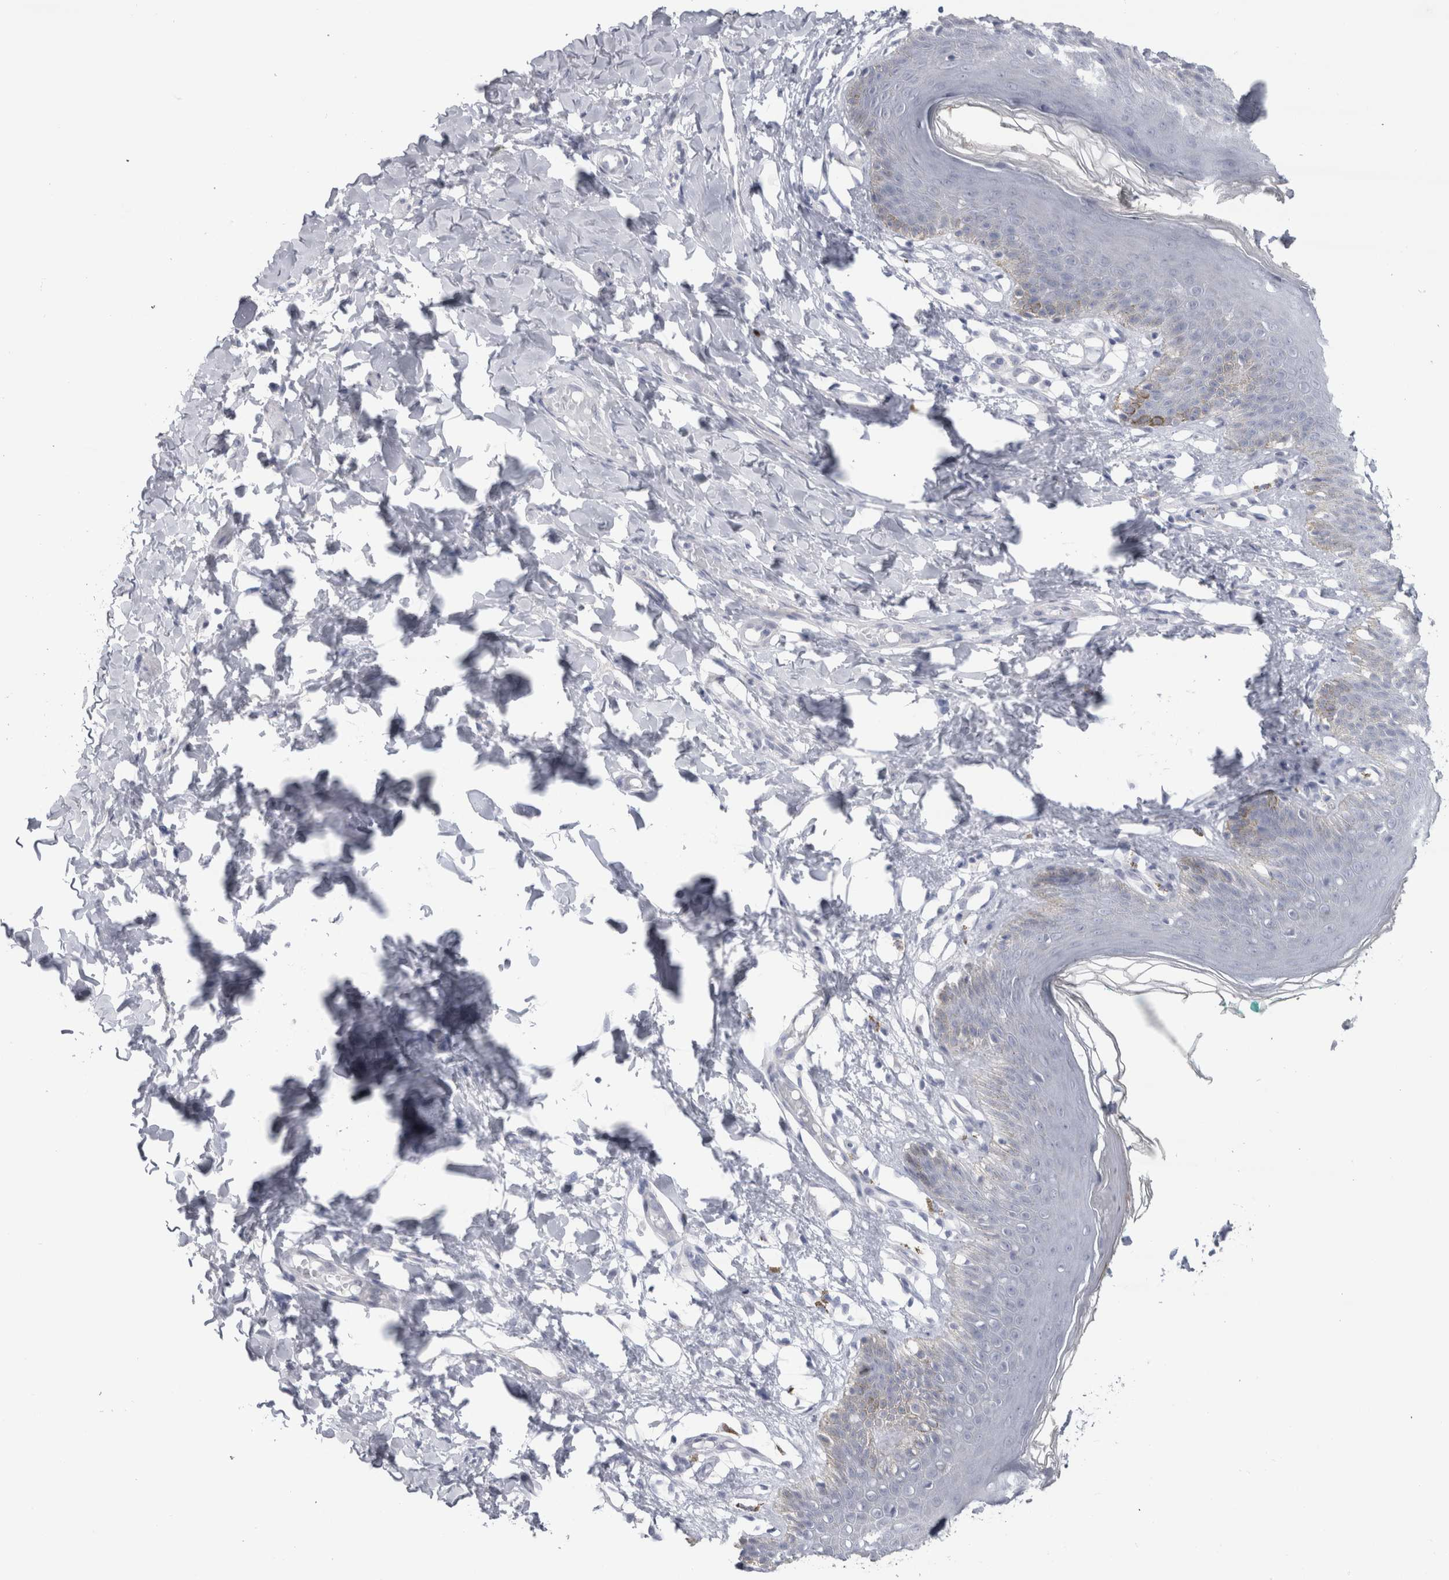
{"staining": {"intensity": "weak", "quantity": "<25%", "location": "cytoplasmic/membranous"}, "tissue": "skin", "cell_type": "Epidermal cells", "image_type": "normal", "snomed": [{"axis": "morphology", "description": "Normal tissue, NOS"}, {"axis": "topography", "description": "Vulva"}], "caption": "Immunohistochemistry (IHC) histopathology image of unremarkable skin stained for a protein (brown), which exhibits no staining in epidermal cells.", "gene": "CDH17", "patient": {"sex": "female", "age": 66}}